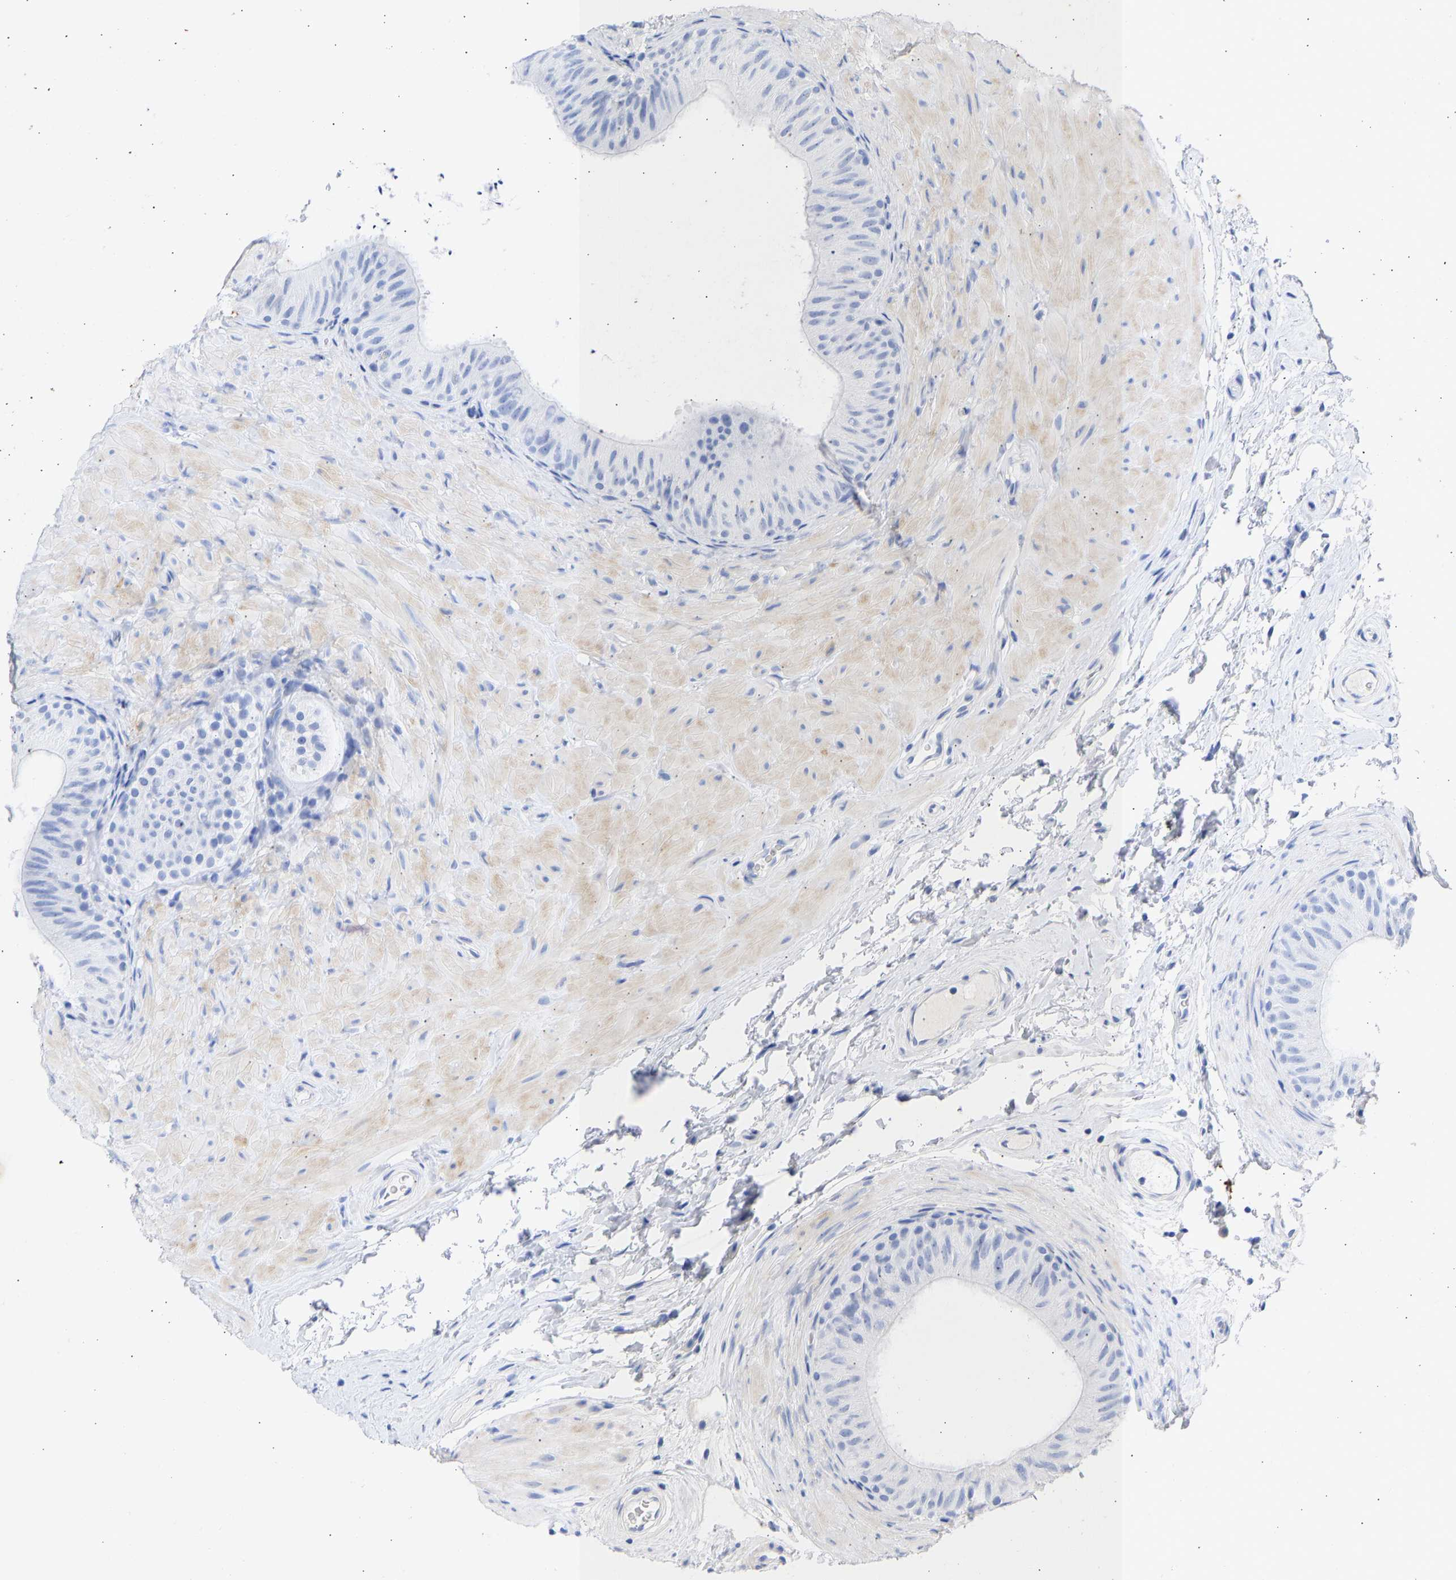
{"staining": {"intensity": "negative", "quantity": "none", "location": "none"}, "tissue": "epididymis", "cell_type": "Glandular cells", "image_type": "normal", "snomed": [{"axis": "morphology", "description": "Normal tissue, NOS"}, {"axis": "topography", "description": "Epididymis"}], "caption": "Immunohistochemical staining of unremarkable epididymis shows no significant expression in glandular cells.", "gene": "KRT1", "patient": {"sex": "male", "age": 34}}